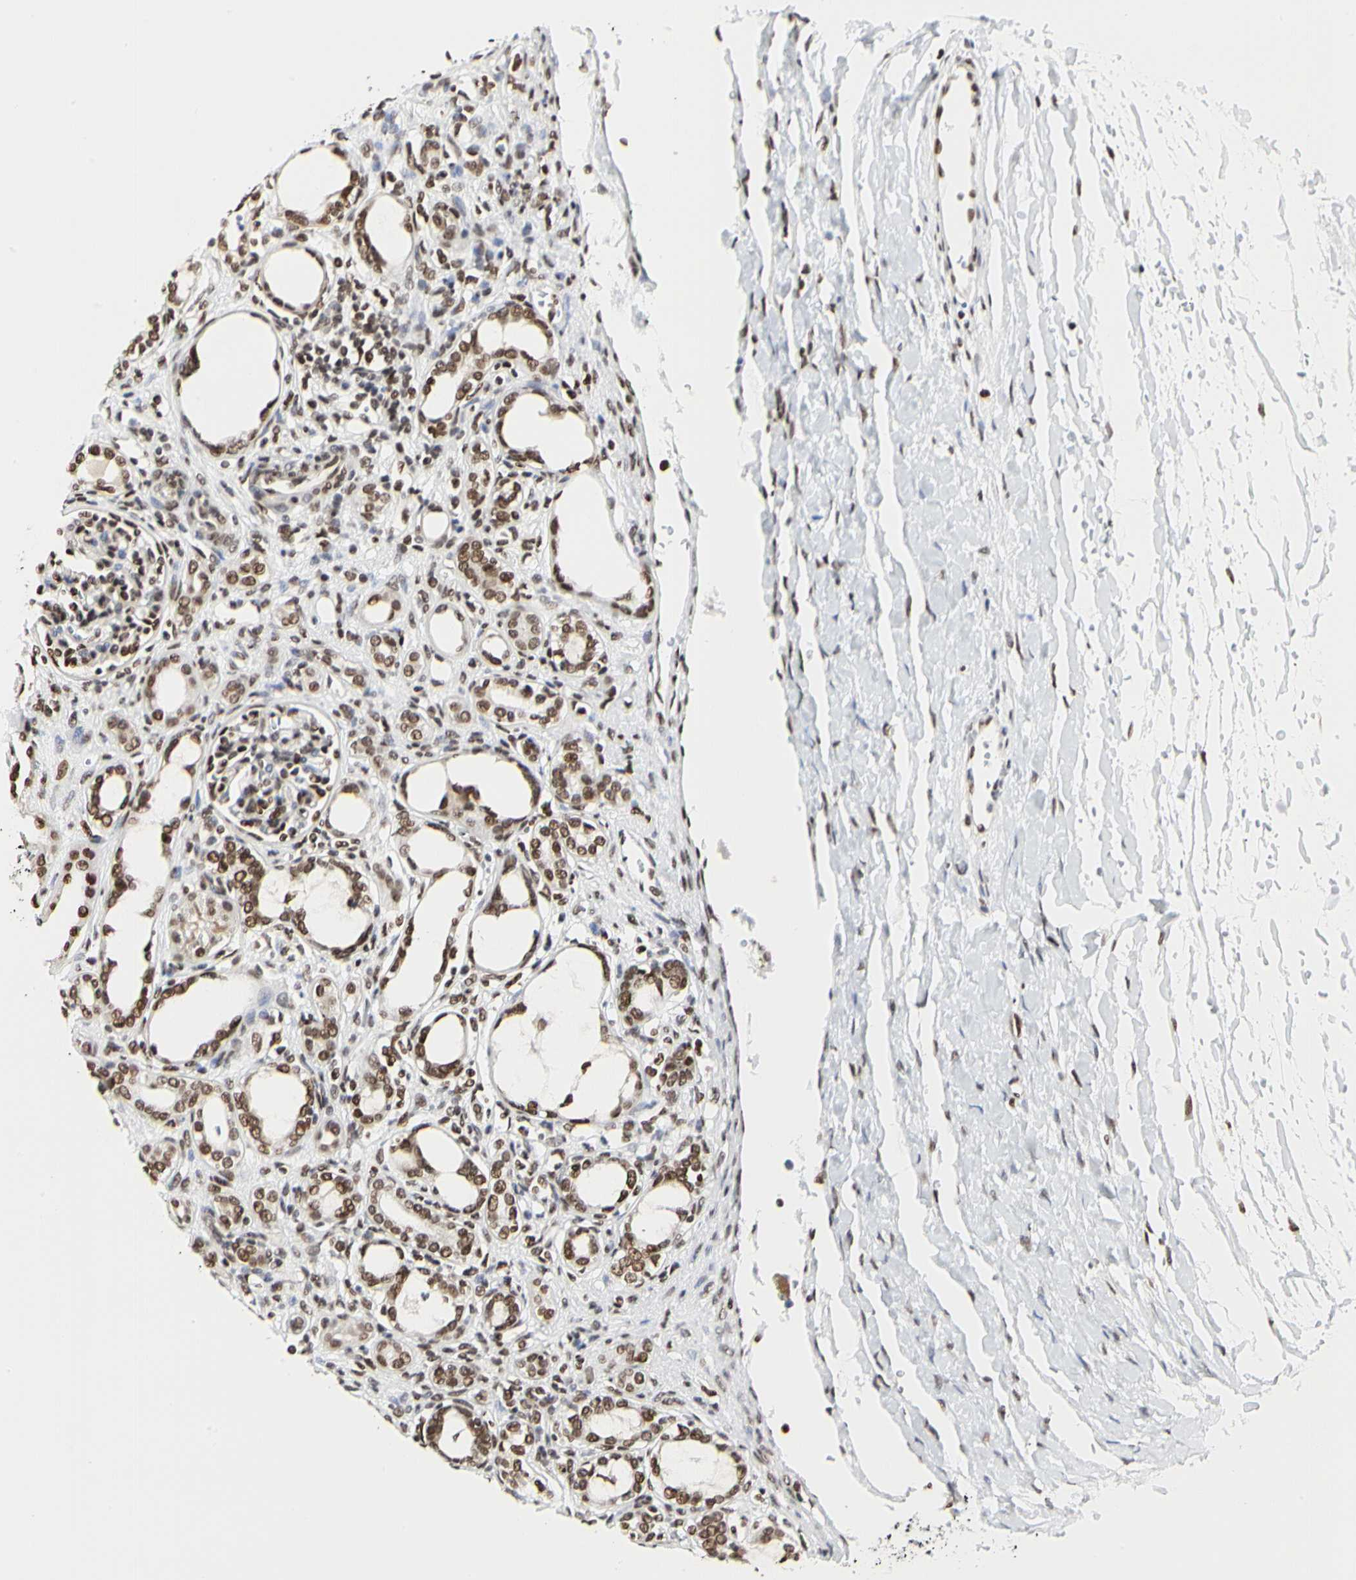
{"staining": {"intensity": "moderate", "quantity": "25%-75%", "location": "nuclear"}, "tissue": "kidney", "cell_type": "Cells in glomeruli", "image_type": "normal", "snomed": [{"axis": "morphology", "description": "Normal tissue, NOS"}, {"axis": "topography", "description": "Kidney"}], "caption": "Immunohistochemical staining of benign human kidney displays medium levels of moderate nuclear positivity in about 25%-75% of cells in glomeruli. Immunohistochemistry stains the protein of interest in brown and the nuclei are stained blue.", "gene": "PRMT3", "patient": {"sex": "male", "age": 7}}